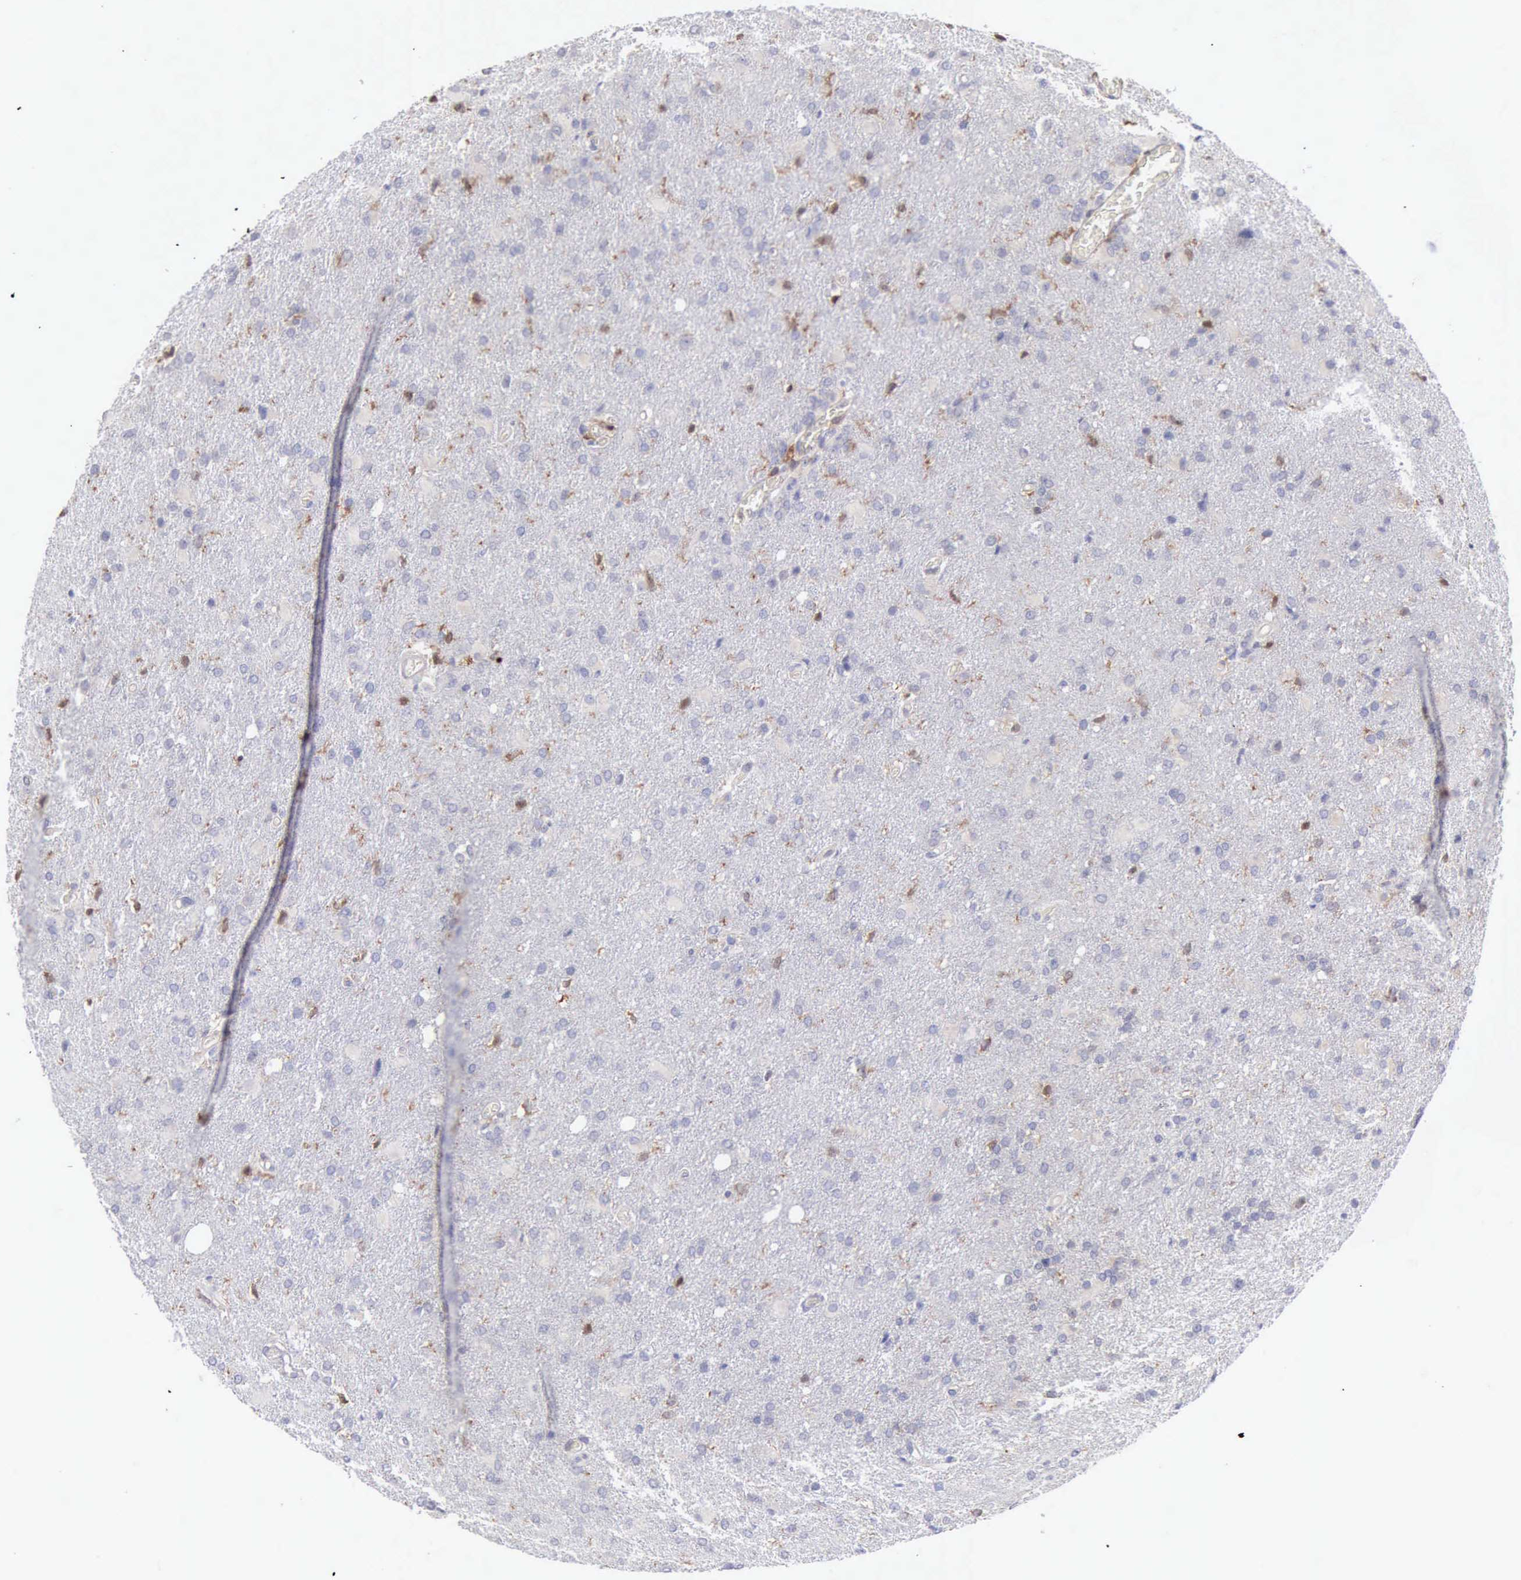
{"staining": {"intensity": "negative", "quantity": "none", "location": "none"}, "tissue": "glioma", "cell_type": "Tumor cells", "image_type": "cancer", "snomed": [{"axis": "morphology", "description": "Glioma, malignant, High grade"}, {"axis": "topography", "description": "Brain"}], "caption": "A high-resolution micrograph shows immunohistochemistry (IHC) staining of high-grade glioma (malignant), which demonstrates no significant expression in tumor cells.", "gene": "SASH3", "patient": {"sex": "male", "age": 68}}